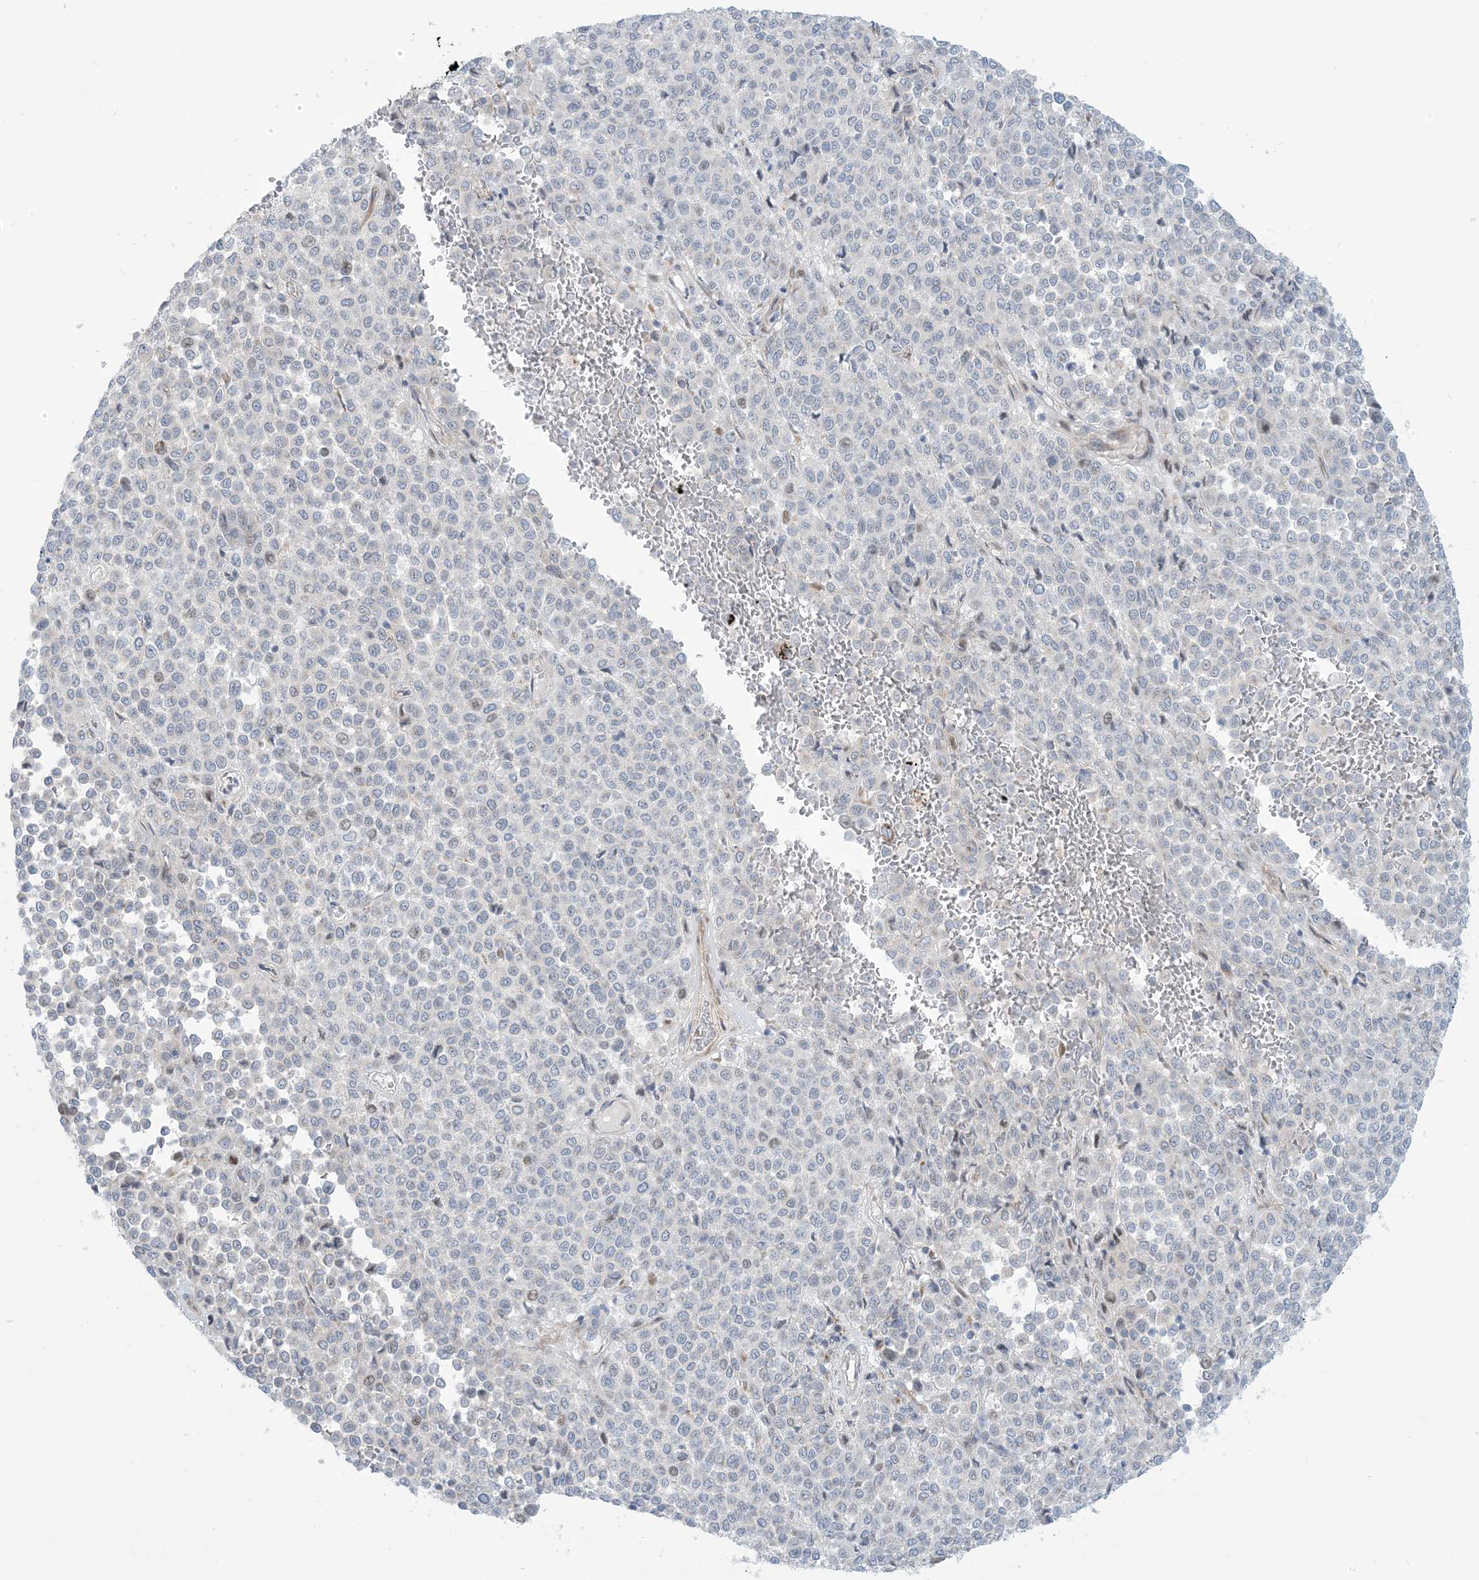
{"staining": {"intensity": "negative", "quantity": "none", "location": "none"}, "tissue": "melanoma", "cell_type": "Tumor cells", "image_type": "cancer", "snomed": [{"axis": "morphology", "description": "Malignant melanoma, Metastatic site"}, {"axis": "topography", "description": "Pancreas"}], "caption": "A photomicrograph of malignant melanoma (metastatic site) stained for a protein demonstrates no brown staining in tumor cells. The staining is performed using DAB brown chromogen with nuclei counter-stained in using hematoxylin.", "gene": "AFTPH", "patient": {"sex": "female", "age": 30}}